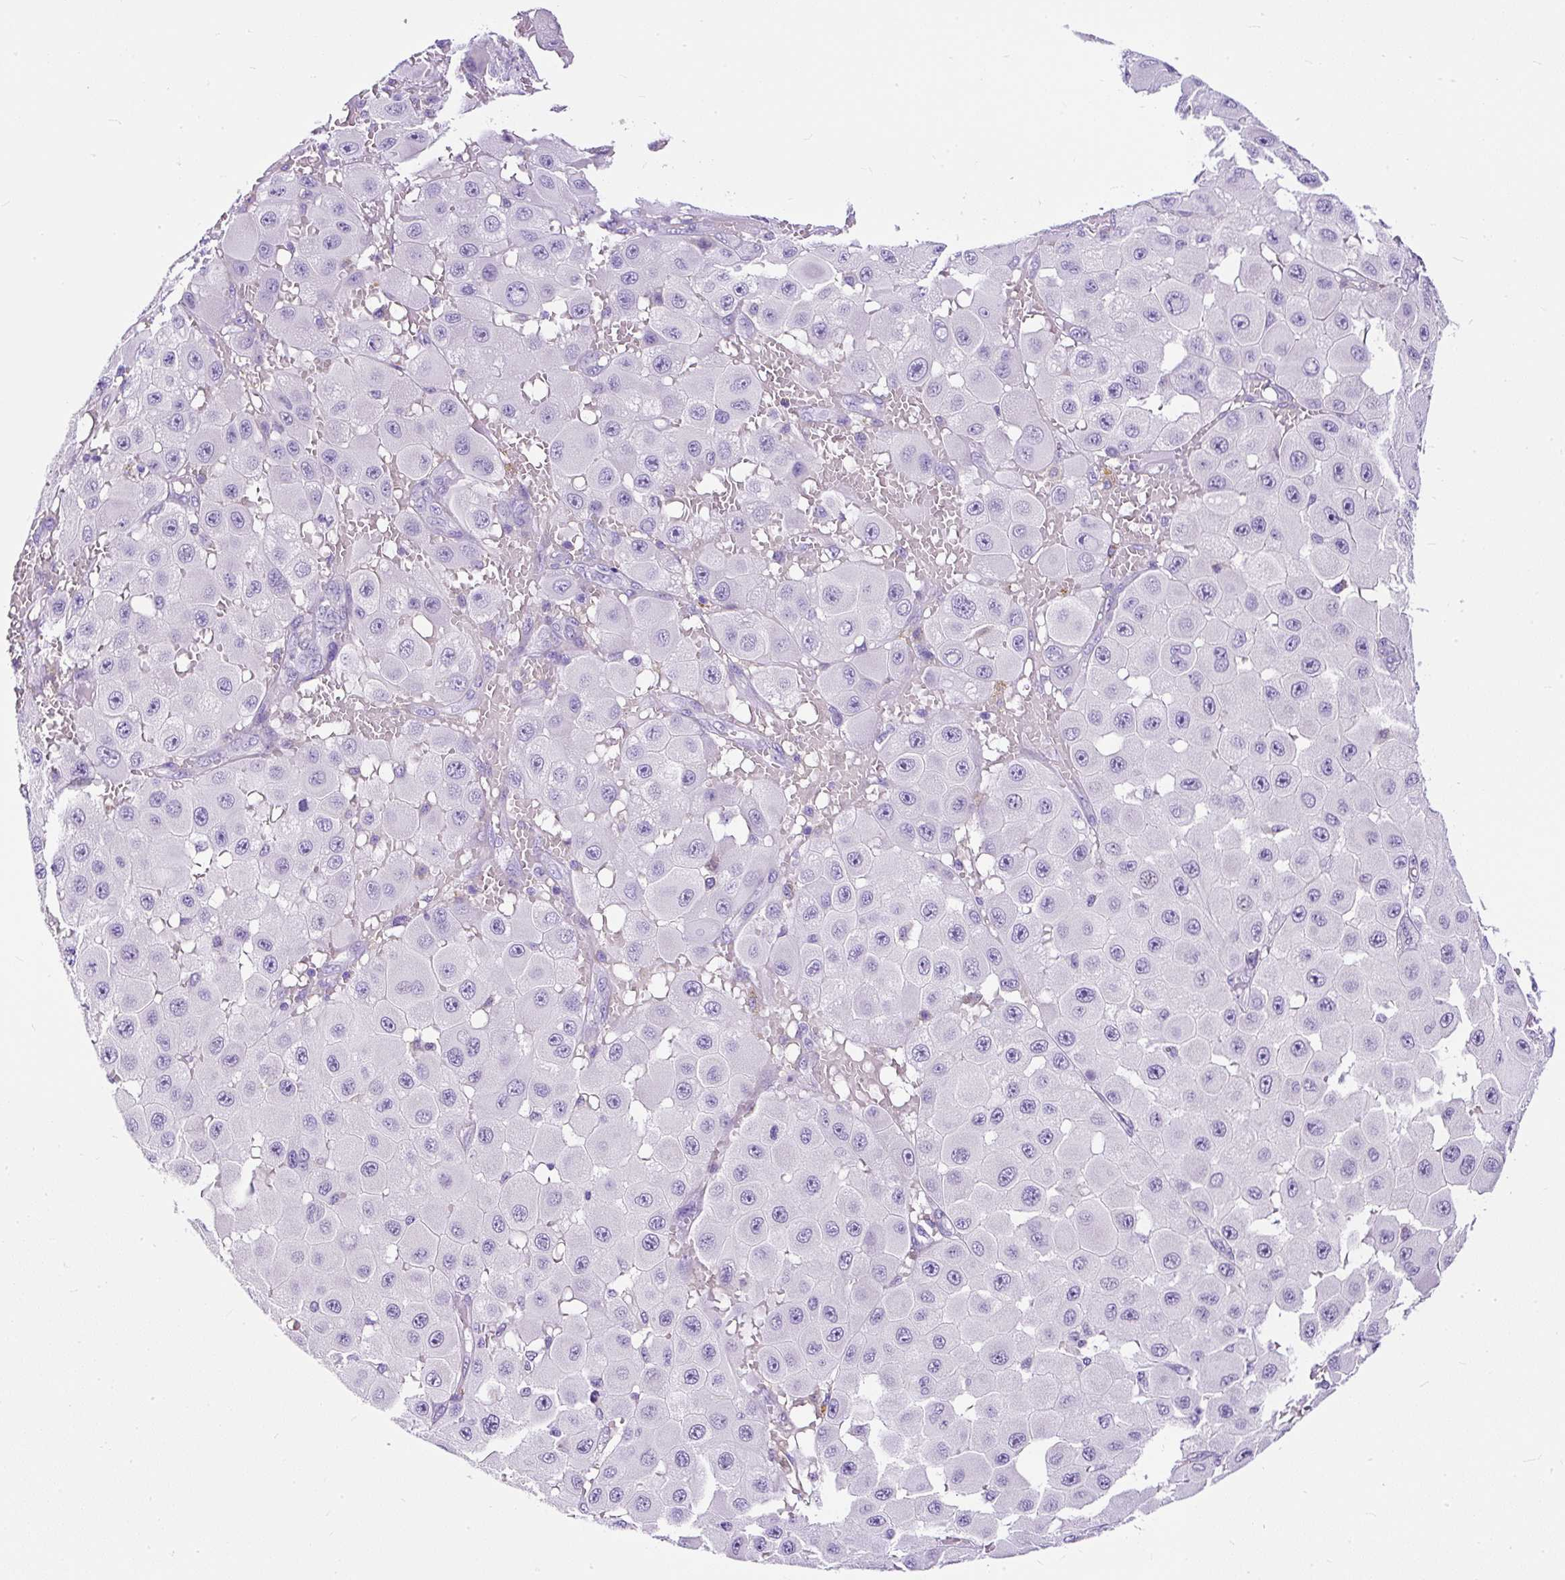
{"staining": {"intensity": "negative", "quantity": "none", "location": "none"}, "tissue": "melanoma", "cell_type": "Tumor cells", "image_type": "cancer", "snomed": [{"axis": "morphology", "description": "Malignant melanoma, NOS"}, {"axis": "topography", "description": "Skin"}], "caption": "DAB (3,3'-diaminobenzidine) immunohistochemical staining of human melanoma reveals no significant staining in tumor cells.", "gene": "STOX2", "patient": {"sex": "female", "age": 81}}